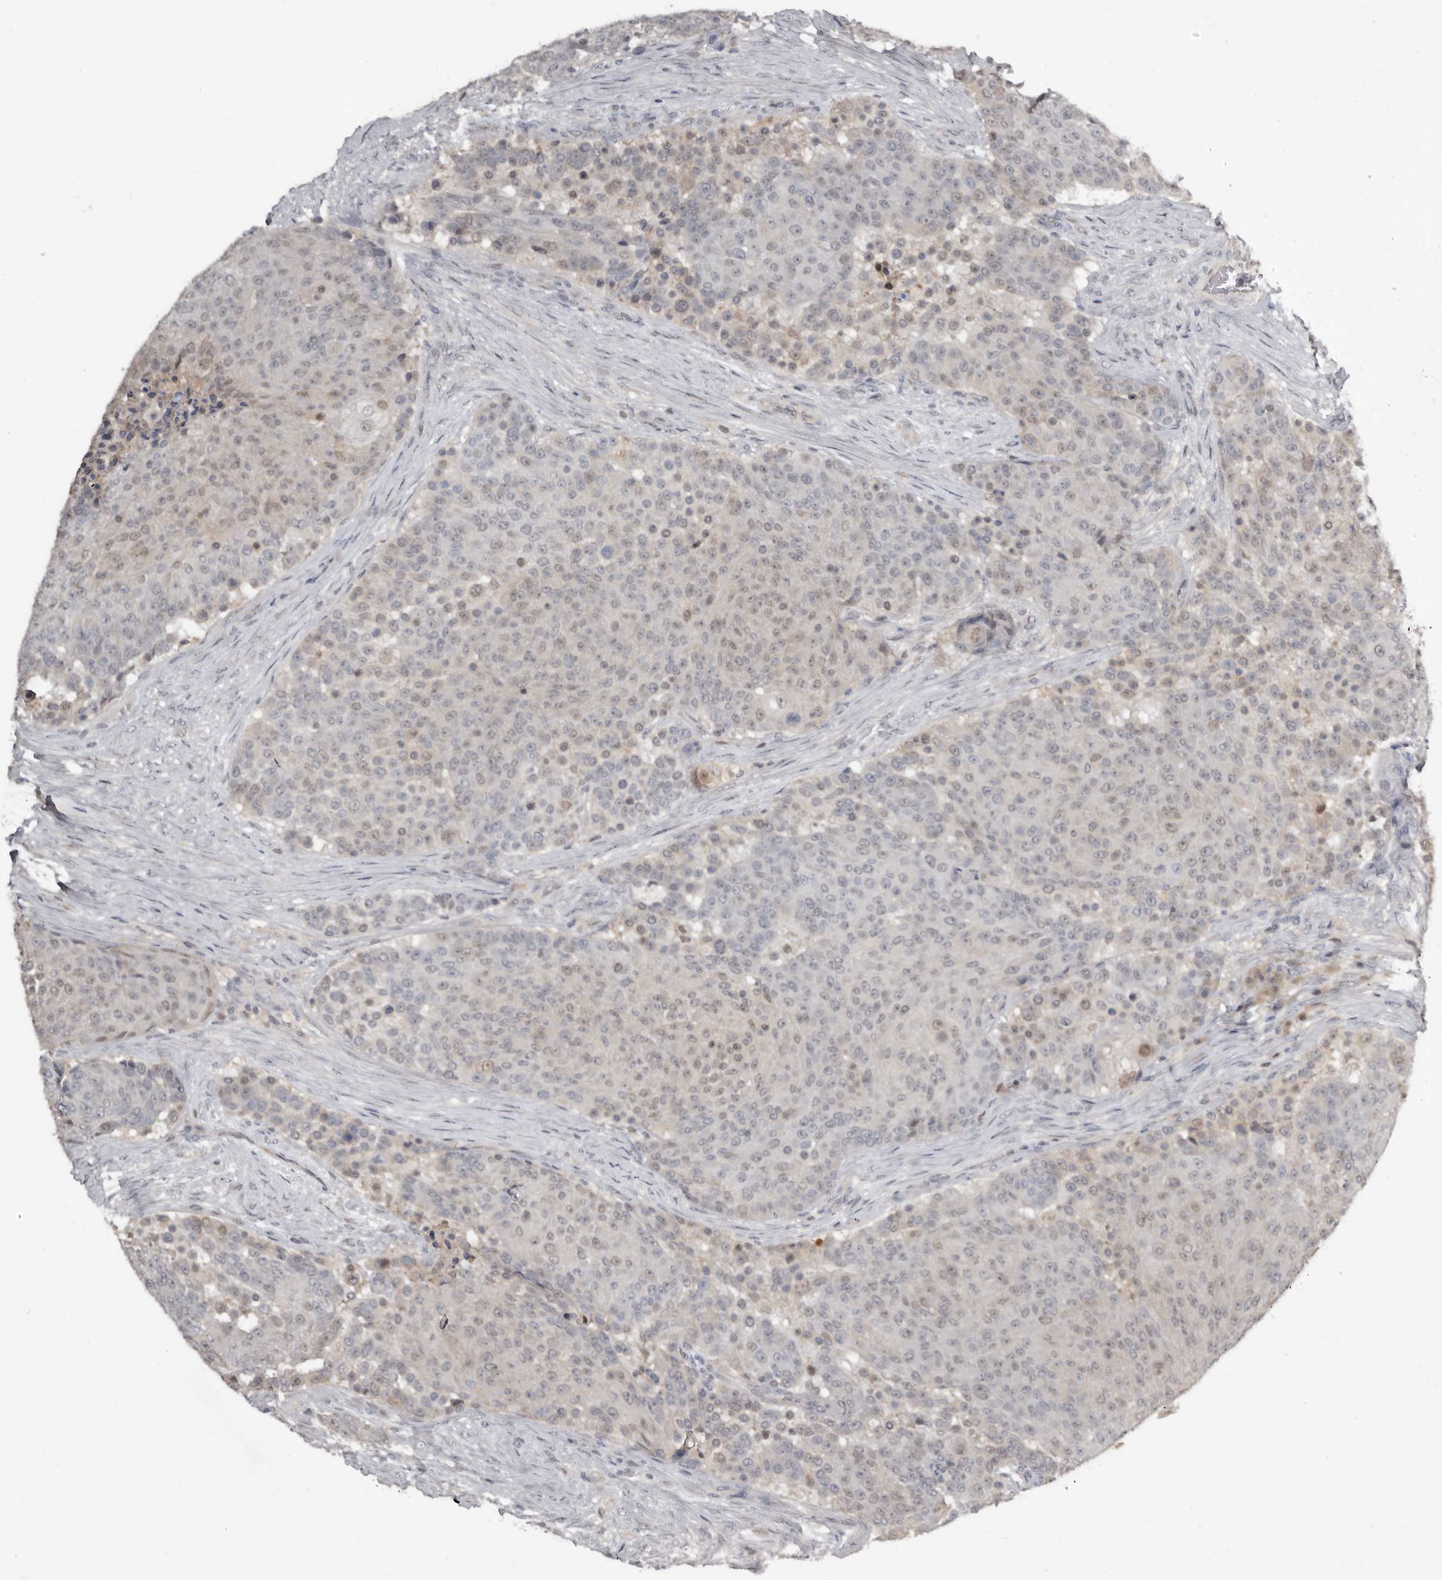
{"staining": {"intensity": "weak", "quantity": "<25%", "location": "nuclear"}, "tissue": "urothelial cancer", "cell_type": "Tumor cells", "image_type": "cancer", "snomed": [{"axis": "morphology", "description": "Urothelial carcinoma, High grade"}, {"axis": "topography", "description": "Urinary bladder"}], "caption": "There is no significant positivity in tumor cells of urothelial cancer.", "gene": "RBKS", "patient": {"sex": "female", "age": 63}}